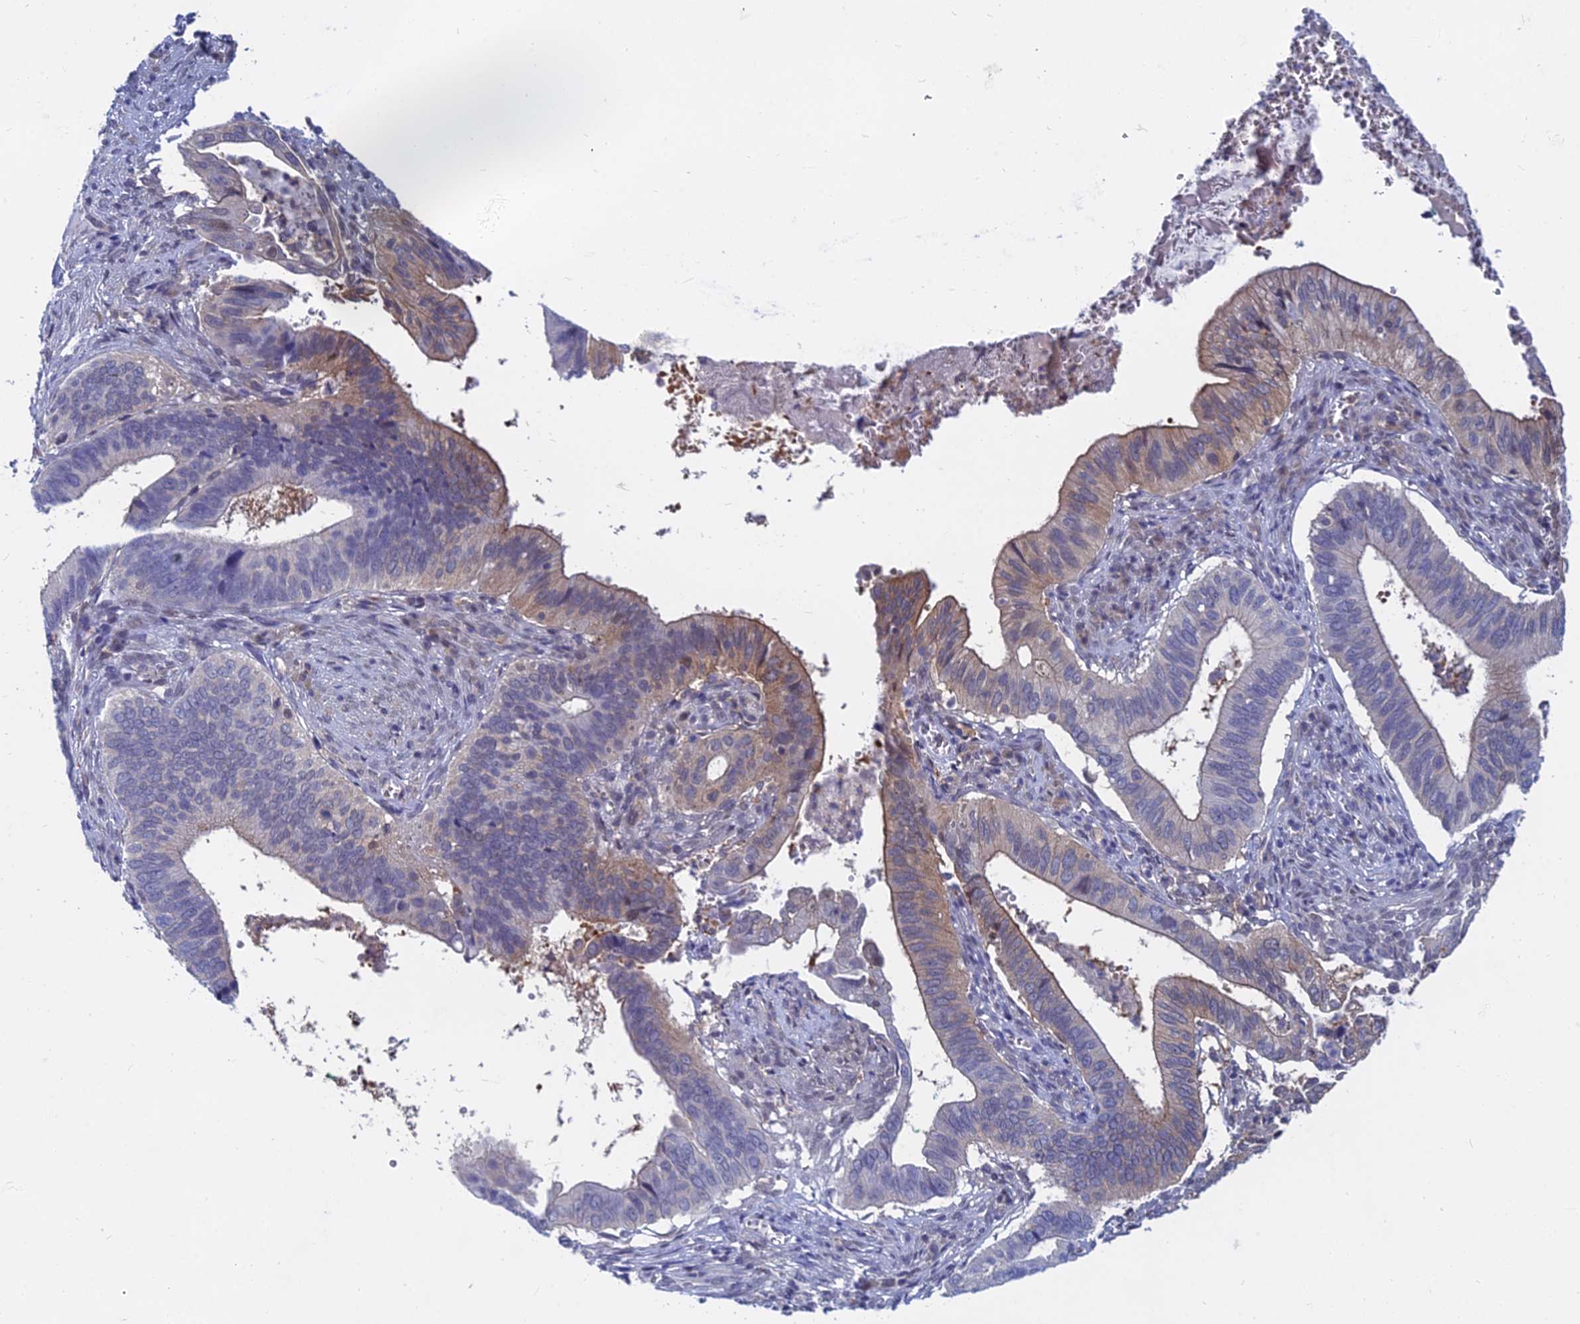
{"staining": {"intensity": "moderate", "quantity": "<25%", "location": "cytoplasmic/membranous"}, "tissue": "cervical cancer", "cell_type": "Tumor cells", "image_type": "cancer", "snomed": [{"axis": "morphology", "description": "Adenocarcinoma, NOS"}, {"axis": "topography", "description": "Cervix"}], "caption": "Immunohistochemistry (IHC) (DAB (3,3'-diaminobenzidine)) staining of cervical cancer (adenocarcinoma) displays moderate cytoplasmic/membranous protein positivity in approximately <25% of tumor cells.", "gene": "B3GALT4", "patient": {"sex": "female", "age": 42}}